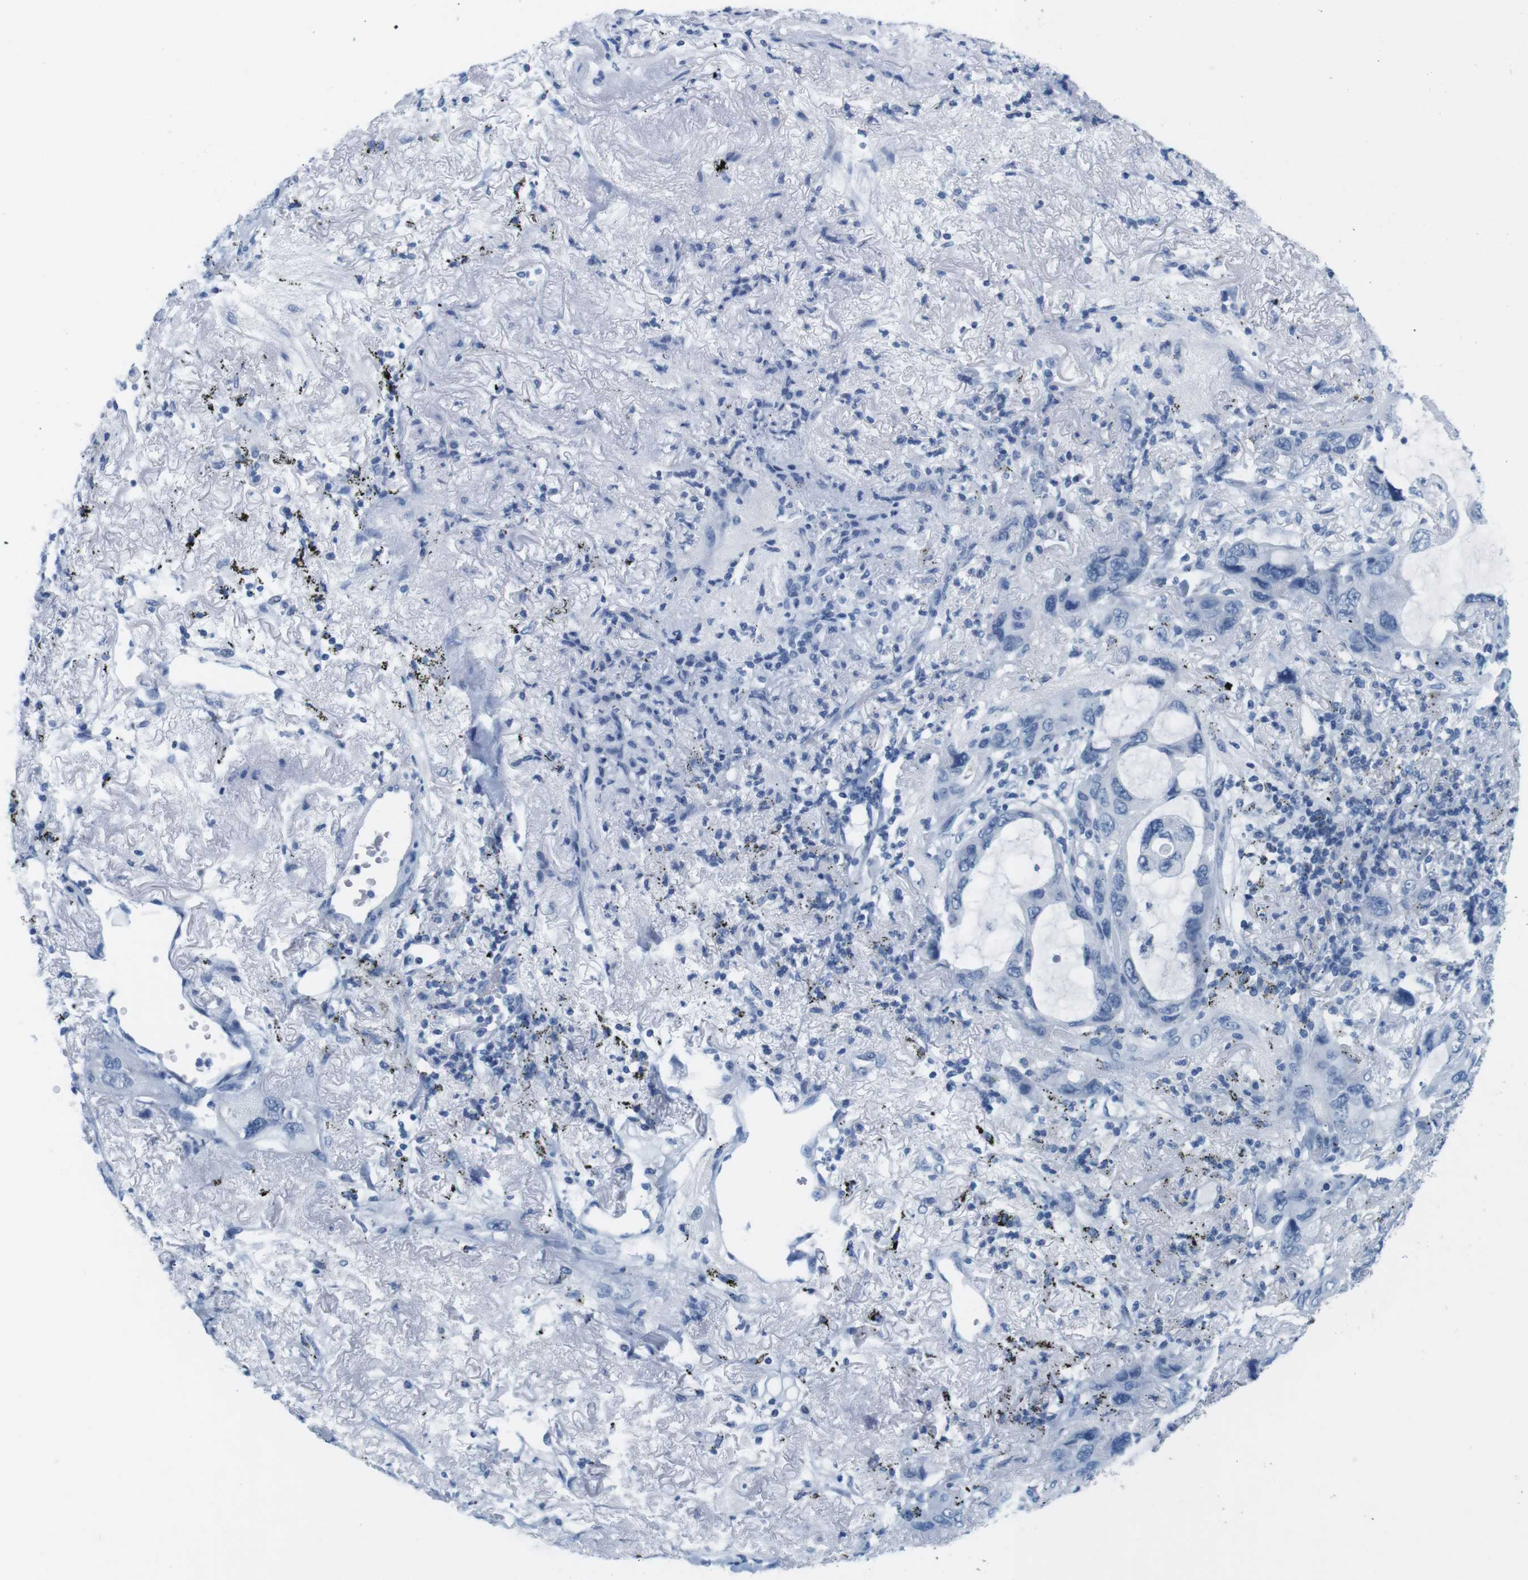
{"staining": {"intensity": "negative", "quantity": "none", "location": "none"}, "tissue": "lung cancer", "cell_type": "Tumor cells", "image_type": "cancer", "snomed": [{"axis": "morphology", "description": "Squamous cell carcinoma, NOS"}, {"axis": "topography", "description": "Lung"}], "caption": "An image of human lung squamous cell carcinoma is negative for staining in tumor cells.", "gene": "CYP2C9", "patient": {"sex": "female", "age": 73}}